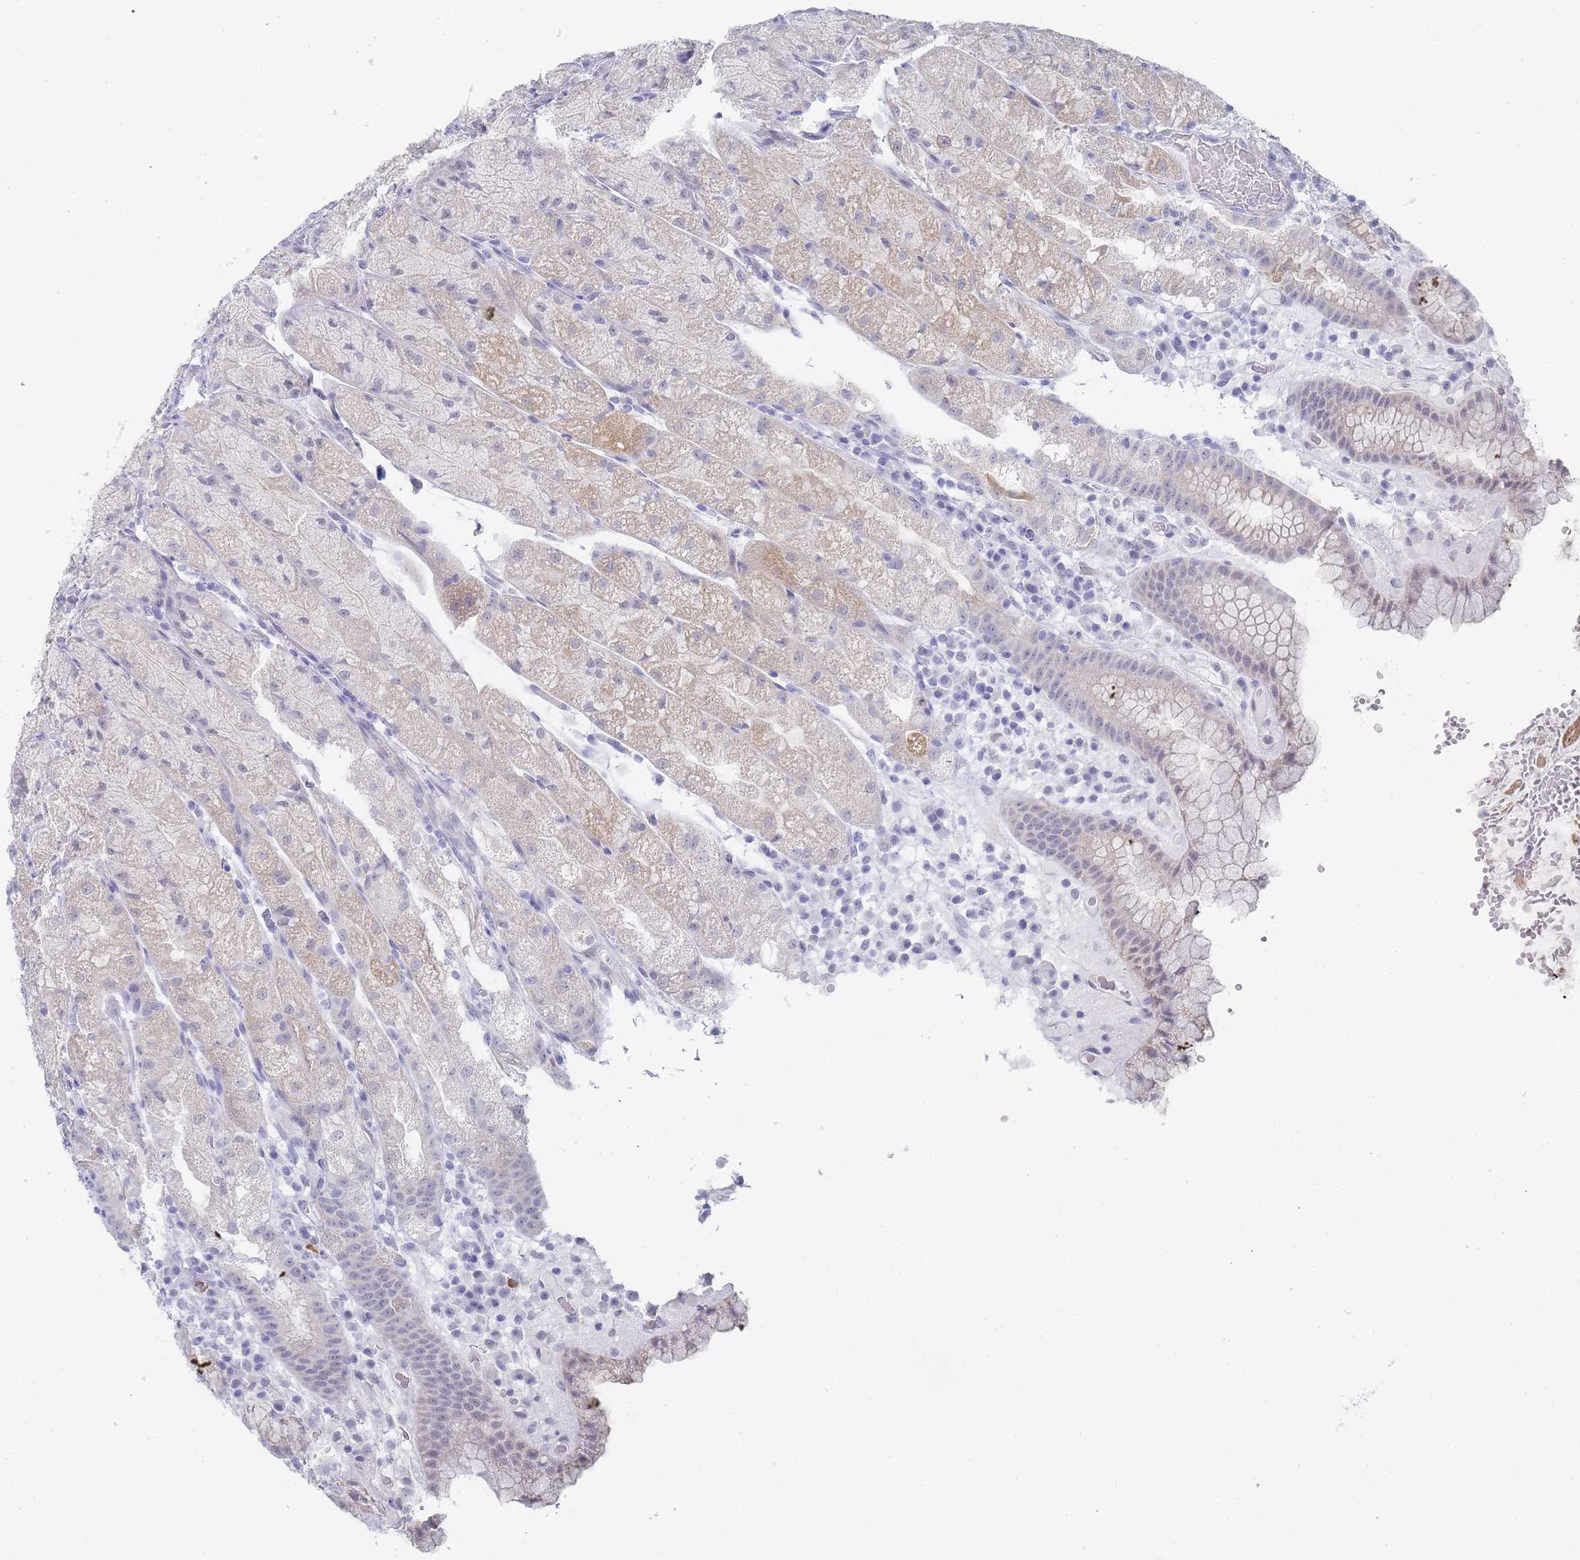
{"staining": {"intensity": "weak", "quantity": "<25%", "location": "cytoplasmic/membranous"}, "tissue": "stomach", "cell_type": "Glandular cells", "image_type": "normal", "snomed": [{"axis": "morphology", "description": "Normal tissue, NOS"}, {"axis": "topography", "description": "Stomach, upper"}], "caption": "DAB (3,3'-diaminobenzidine) immunohistochemical staining of benign human stomach demonstrates no significant staining in glandular cells. (Brightfield microscopy of DAB immunohistochemistry (IHC) at high magnification).", "gene": "IMPG1", "patient": {"sex": "male", "age": 52}}